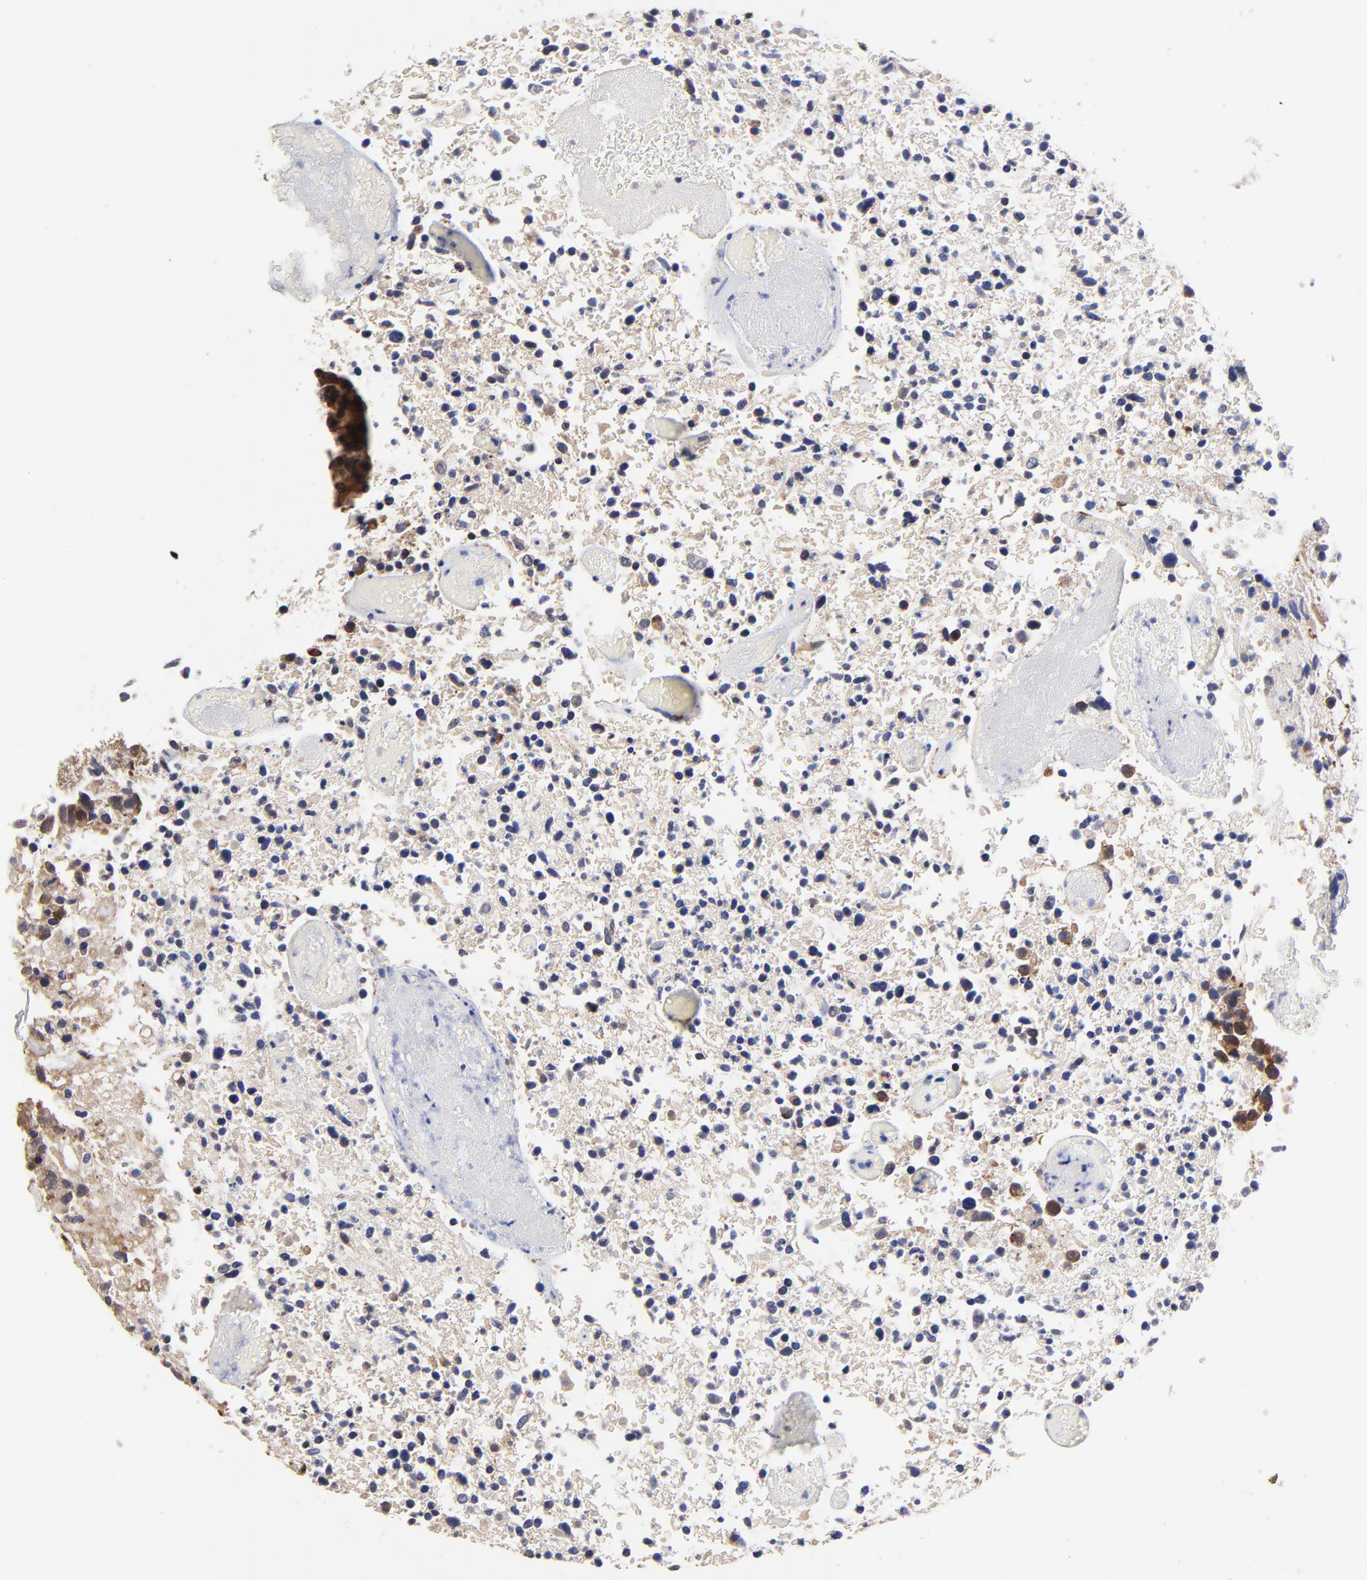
{"staining": {"intensity": "weak", "quantity": "<25%", "location": "cytoplasmic/membranous"}, "tissue": "glioma", "cell_type": "Tumor cells", "image_type": "cancer", "snomed": [{"axis": "morphology", "description": "Glioma, malignant, High grade"}, {"axis": "topography", "description": "Brain"}], "caption": "Immunohistochemical staining of malignant glioma (high-grade) shows no significant expression in tumor cells.", "gene": "PDE4B", "patient": {"sex": "male", "age": 72}}